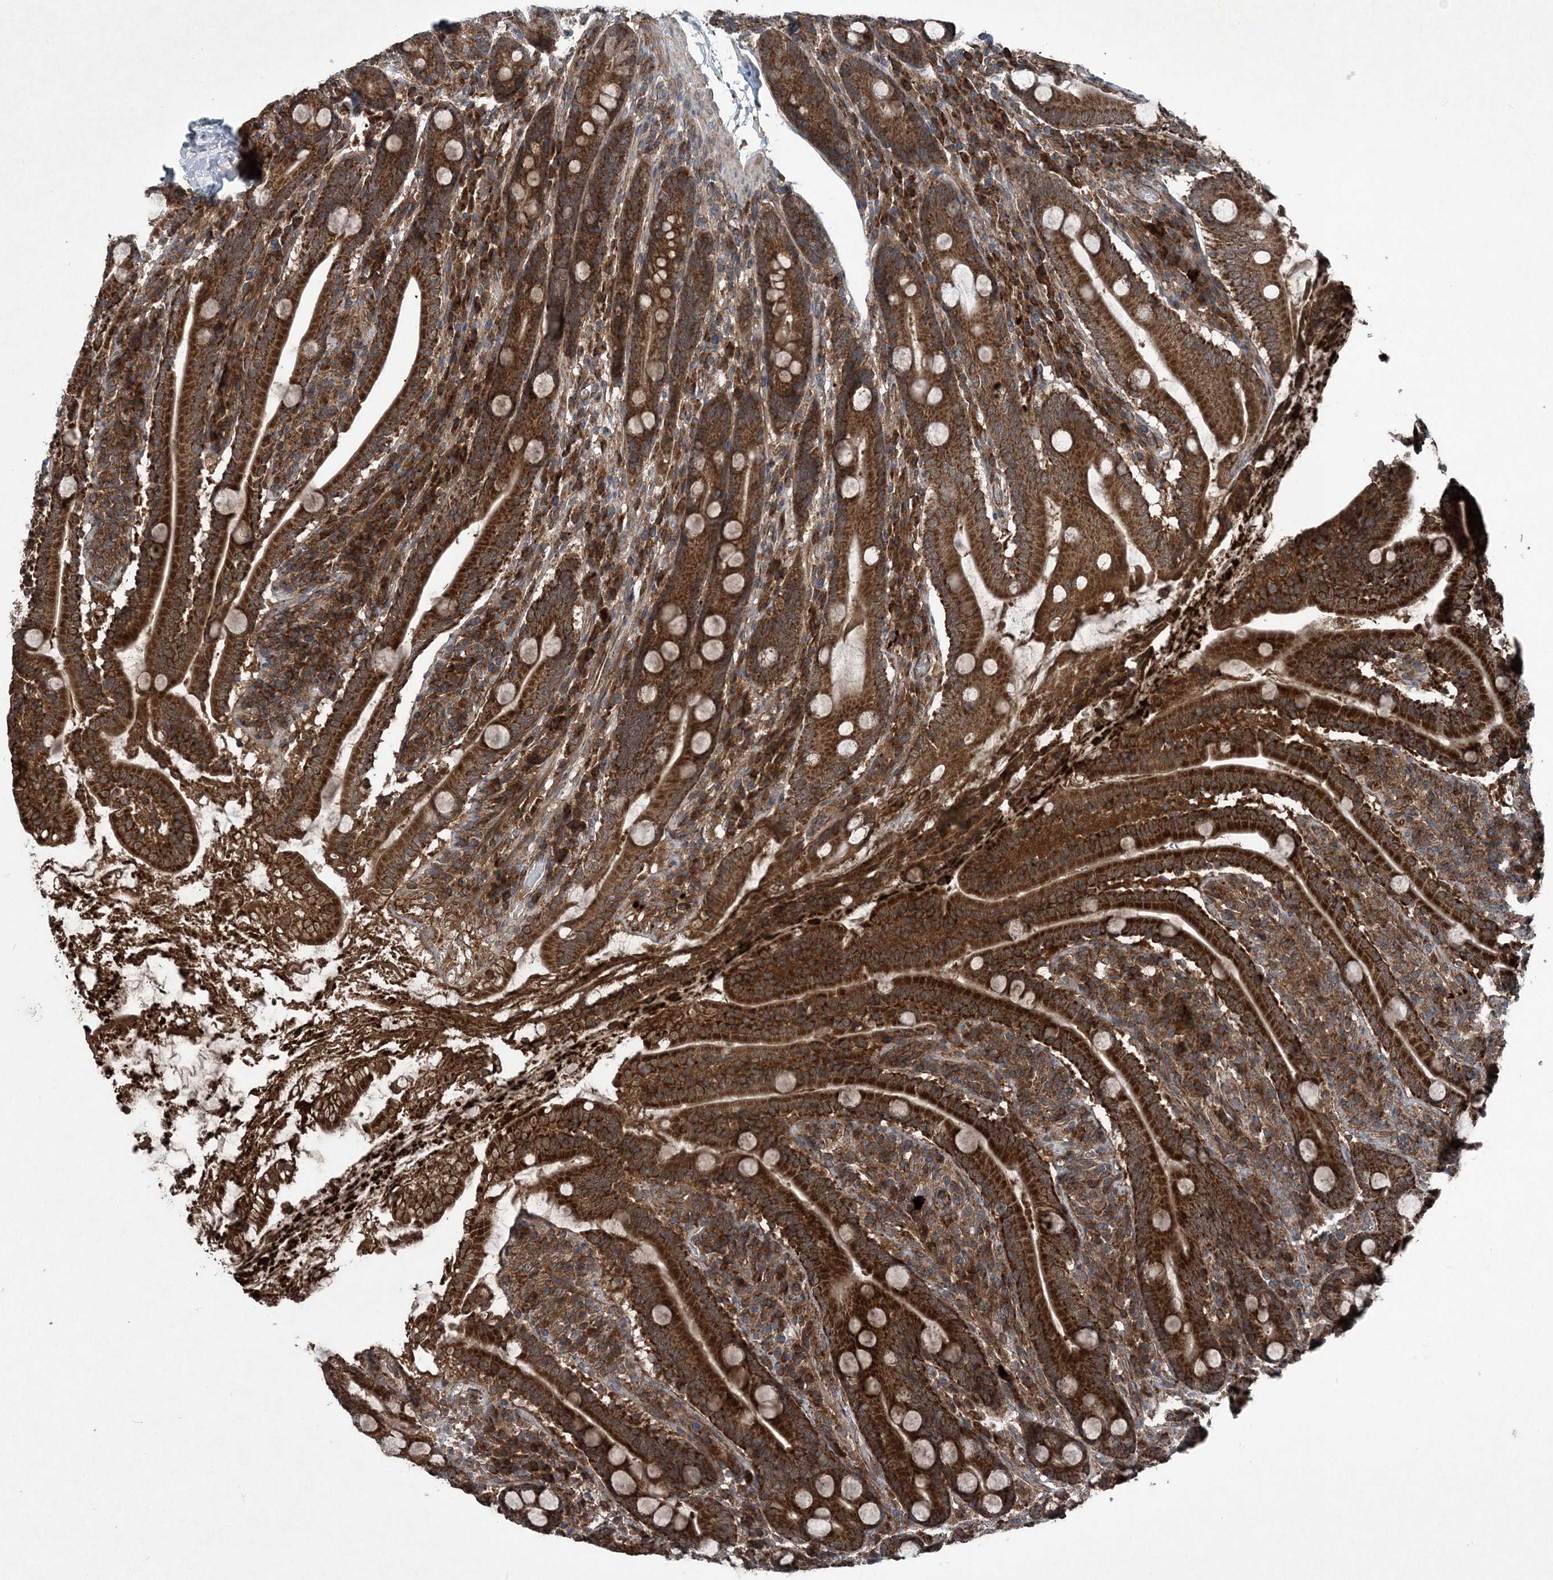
{"staining": {"intensity": "strong", "quantity": ">75%", "location": "cytoplasmic/membranous"}, "tissue": "duodenum", "cell_type": "Glandular cells", "image_type": "normal", "snomed": [{"axis": "morphology", "description": "Normal tissue, NOS"}, {"axis": "topography", "description": "Duodenum"}], "caption": "Immunohistochemistry (IHC) image of unremarkable duodenum: duodenum stained using IHC exhibits high levels of strong protein expression localized specifically in the cytoplasmic/membranous of glandular cells, appearing as a cytoplasmic/membranous brown color.", "gene": "NDUFA2", "patient": {"sex": "male", "age": 35}}